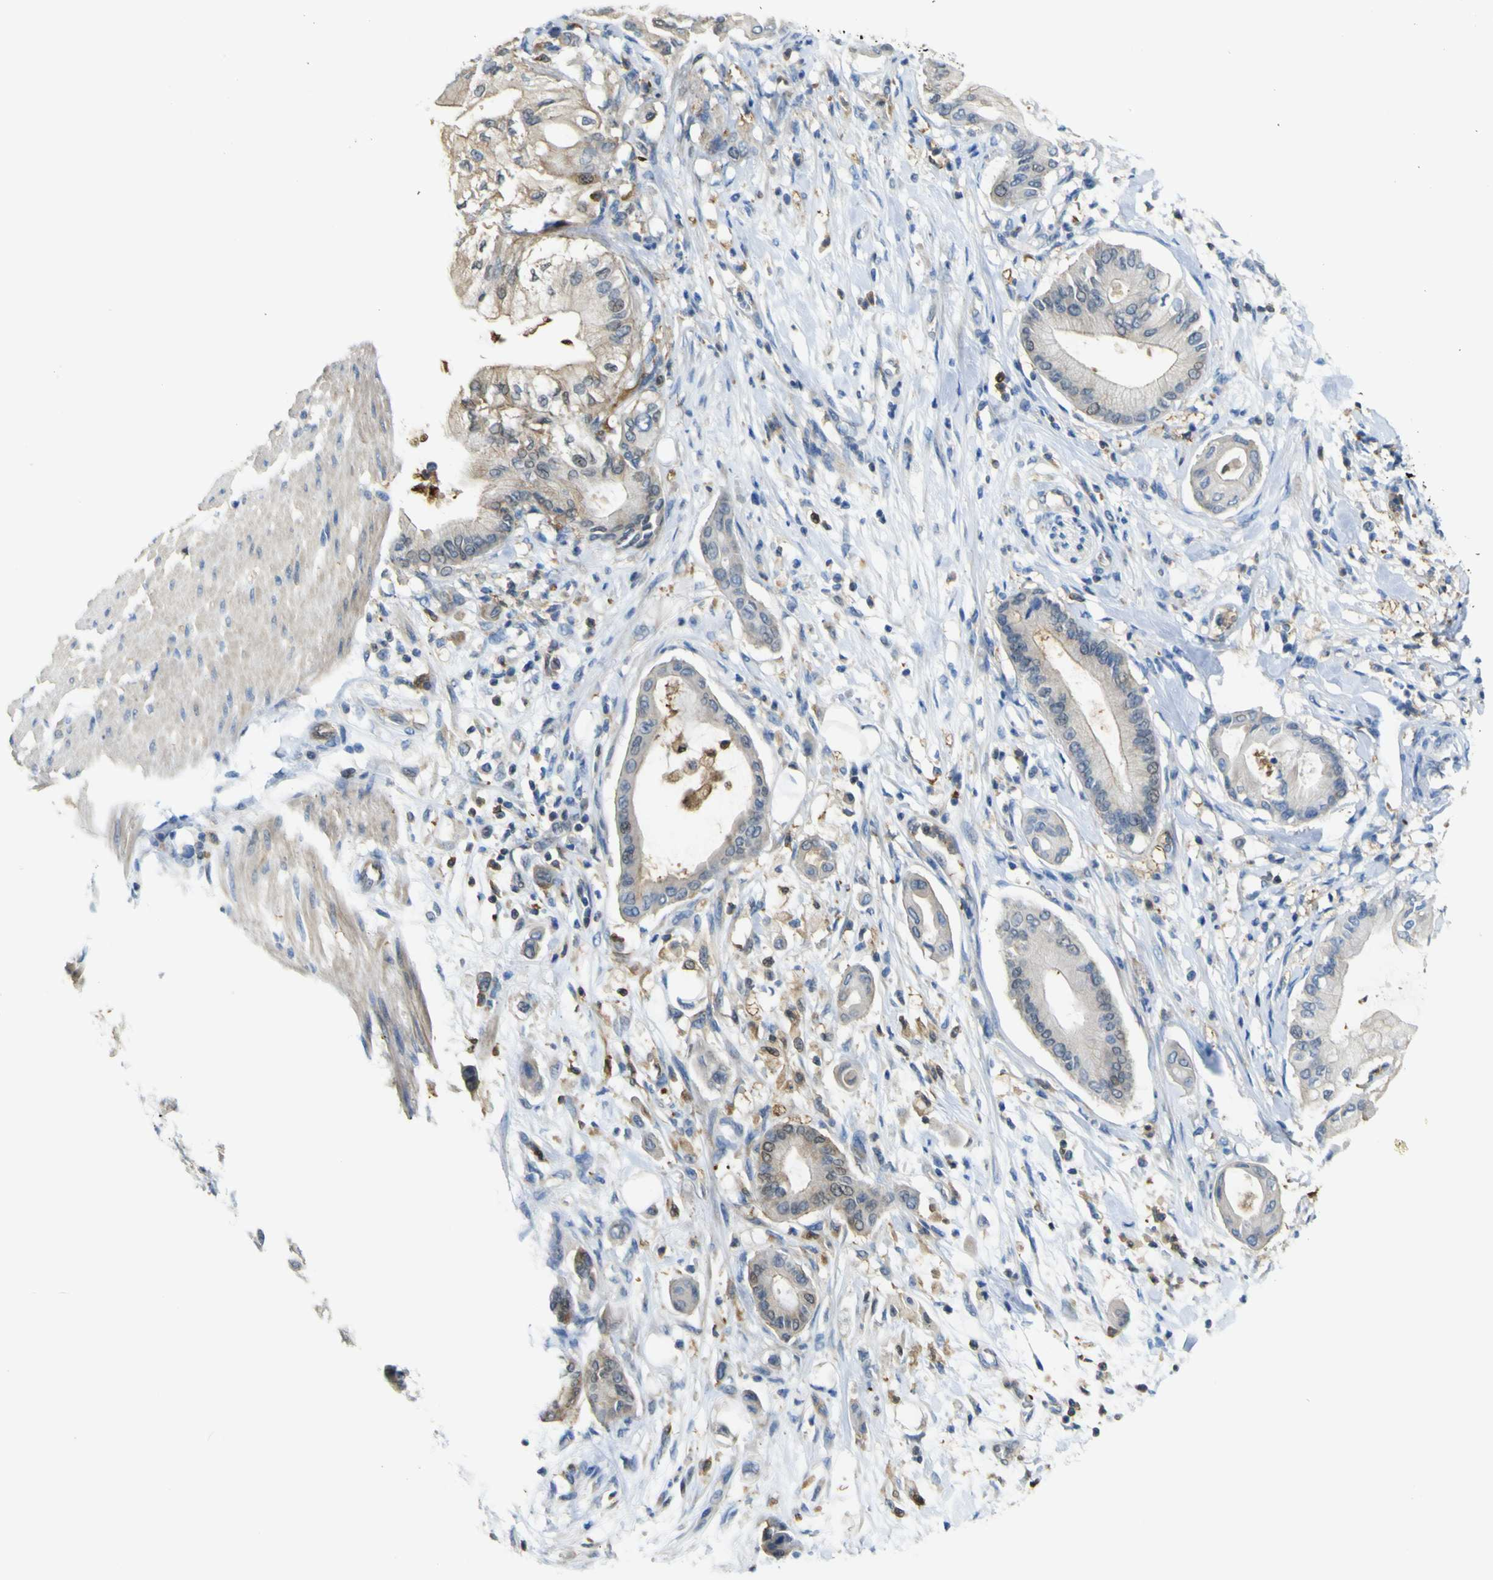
{"staining": {"intensity": "moderate", "quantity": "25%-75%", "location": "cytoplasmic/membranous"}, "tissue": "pancreatic cancer", "cell_type": "Tumor cells", "image_type": "cancer", "snomed": [{"axis": "morphology", "description": "Adenocarcinoma, NOS"}, {"axis": "morphology", "description": "Adenocarcinoma, metastatic, NOS"}, {"axis": "topography", "description": "Lymph node"}, {"axis": "topography", "description": "Pancreas"}, {"axis": "topography", "description": "Duodenum"}], "caption": "DAB immunohistochemical staining of human adenocarcinoma (pancreatic) reveals moderate cytoplasmic/membranous protein expression in approximately 25%-75% of tumor cells.", "gene": "ABHD3", "patient": {"sex": "female", "age": 64}}